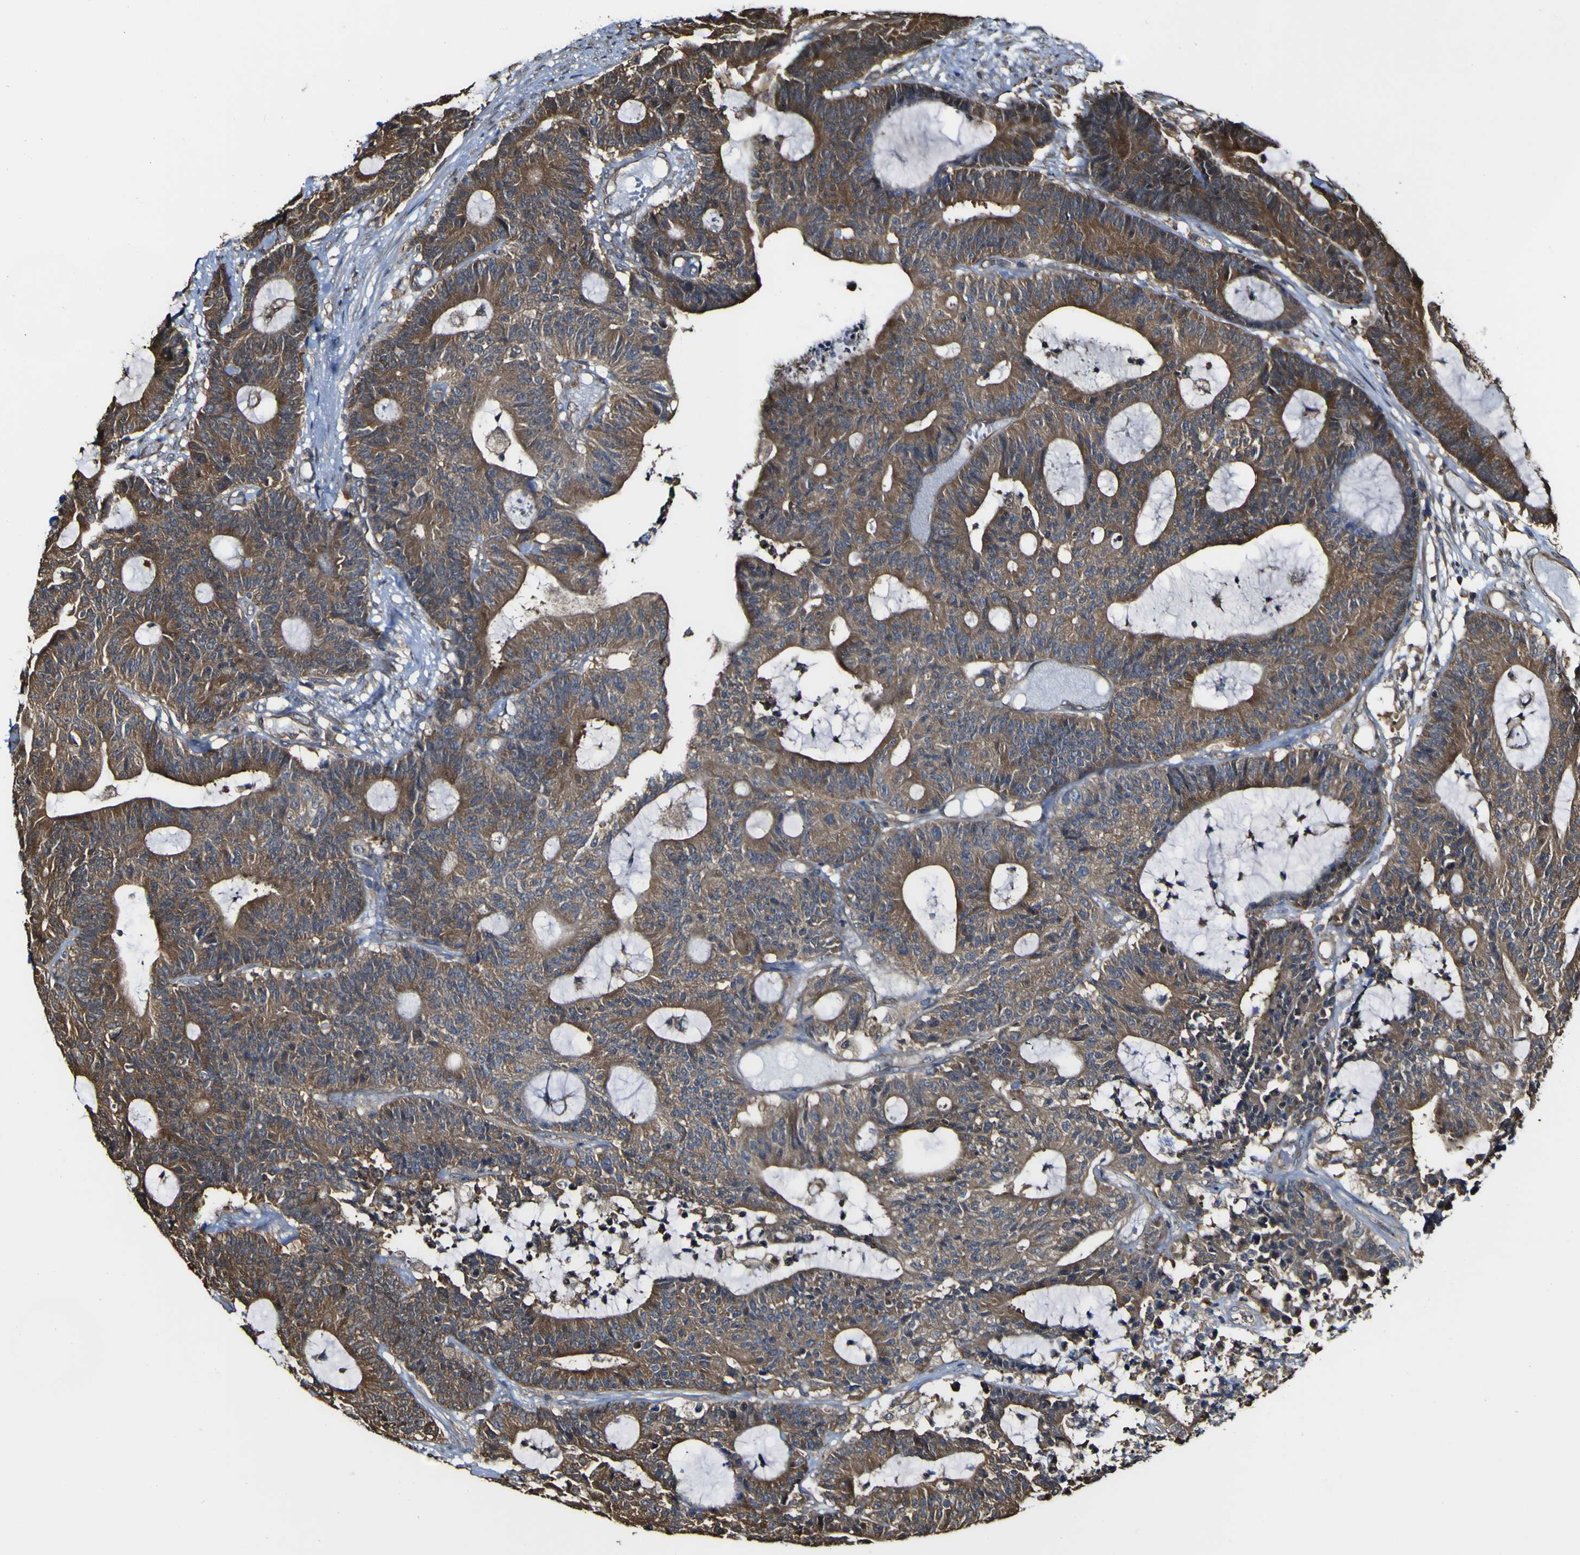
{"staining": {"intensity": "moderate", "quantity": ">75%", "location": "cytoplasmic/membranous"}, "tissue": "colorectal cancer", "cell_type": "Tumor cells", "image_type": "cancer", "snomed": [{"axis": "morphology", "description": "Adenocarcinoma, NOS"}, {"axis": "topography", "description": "Colon"}], "caption": "Colorectal adenocarcinoma stained with a protein marker displays moderate staining in tumor cells.", "gene": "PTPRR", "patient": {"sex": "female", "age": 84}}